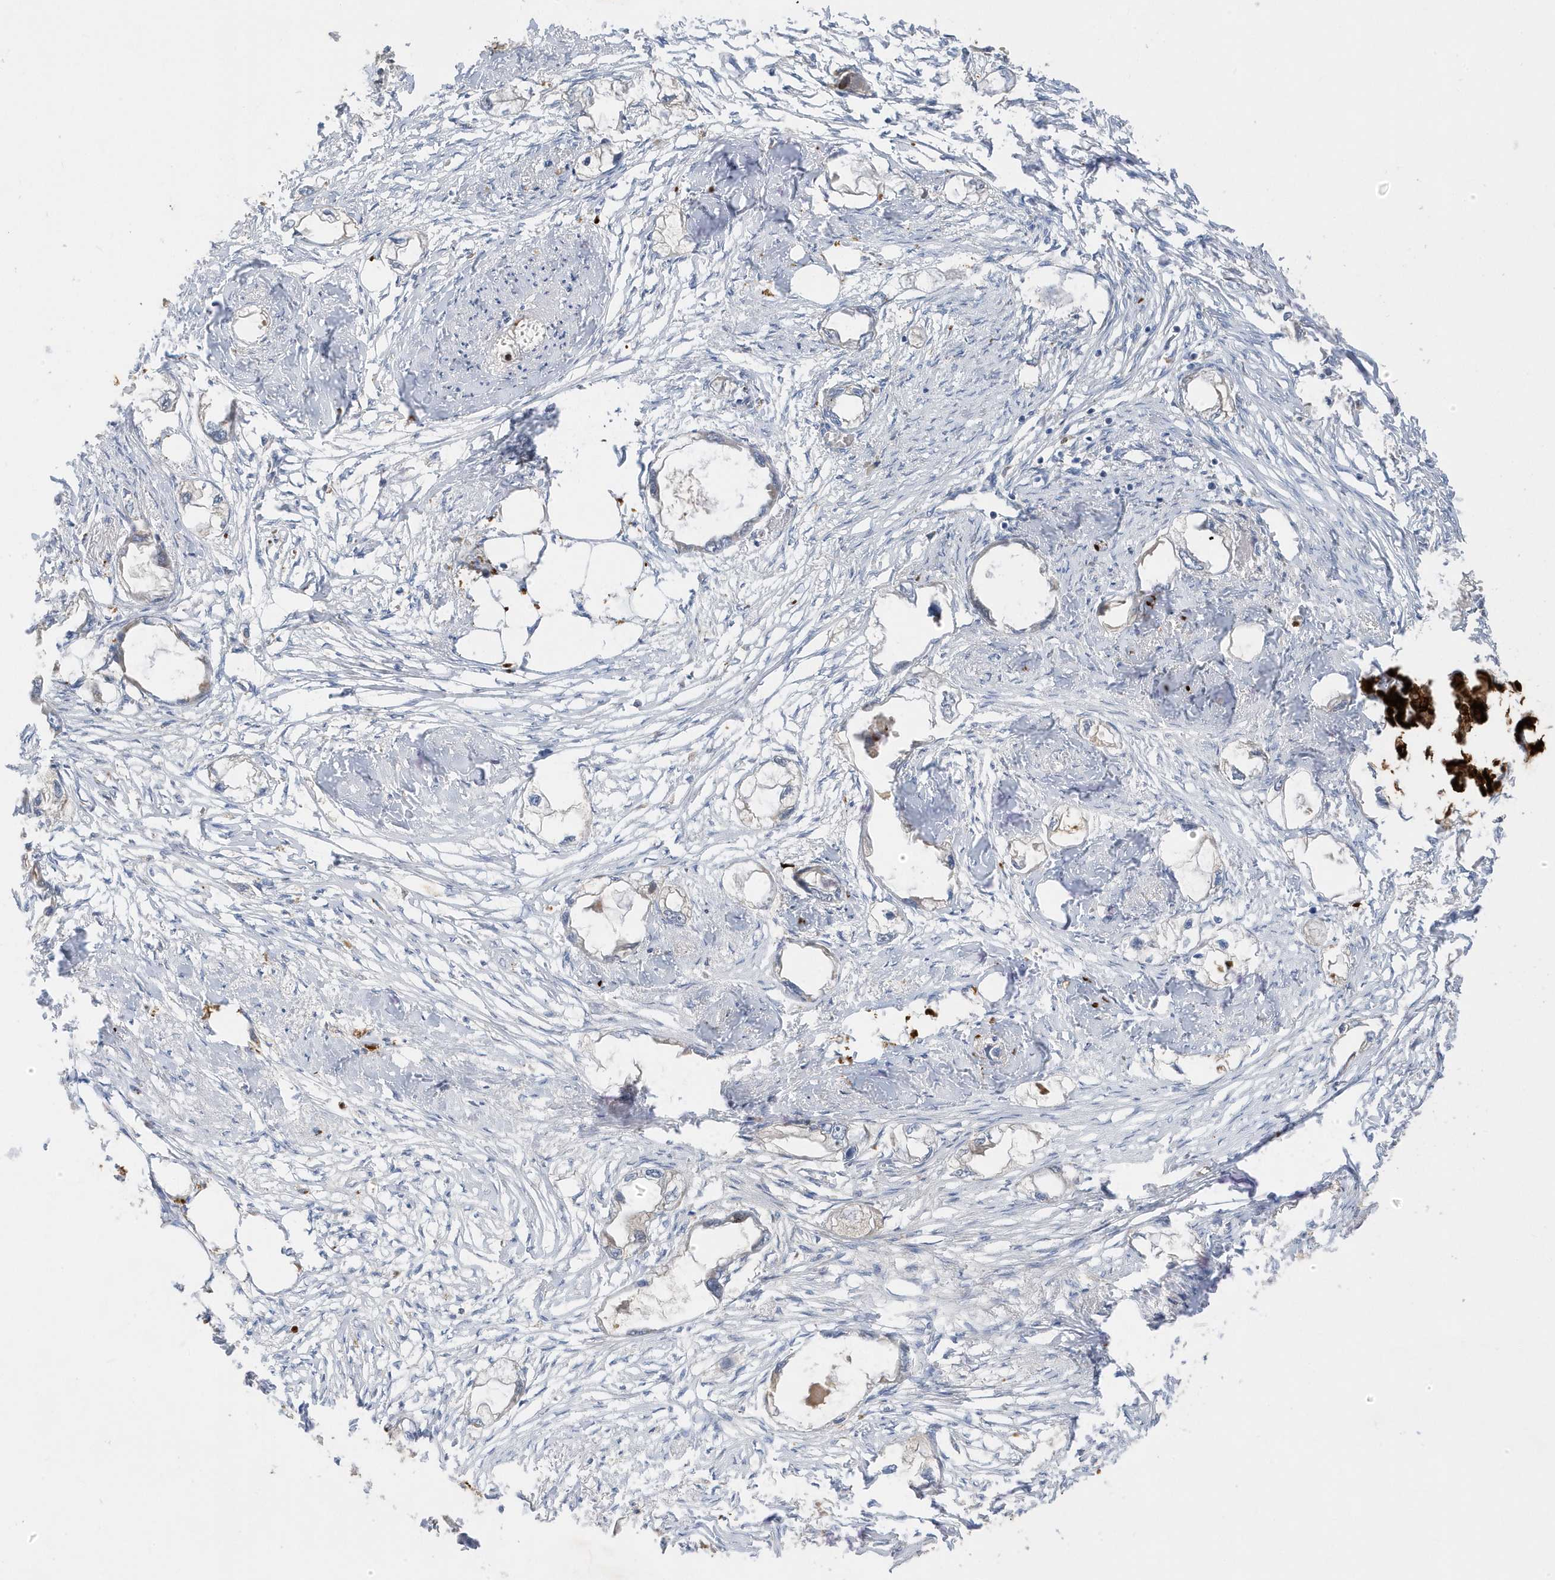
{"staining": {"intensity": "negative", "quantity": "none", "location": "none"}, "tissue": "endometrial cancer", "cell_type": "Tumor cells", "image_type": "cancer", "snomed": [{"axis": "morphology", "description": "Adenocarcinoma, NOS"}, {"axis": "morphology", "description": "Adenocarcinoma, metastatic, NOS"}, {"axis": "topography", "description": "Adipose tissue"}, {"axis": "topography", "description": "Endometrium"}], "caption": "DAB (3,3'-diaminobenzidine) immunohistochemical staining of human endometrial adenocarcinoma demonstrates no significant expression in tumor cells. (Immunohistochemistry, brightfield microscopy, high magnification).", "gene": "DPP9", "patient": {"sex": "female", "age": 67}}